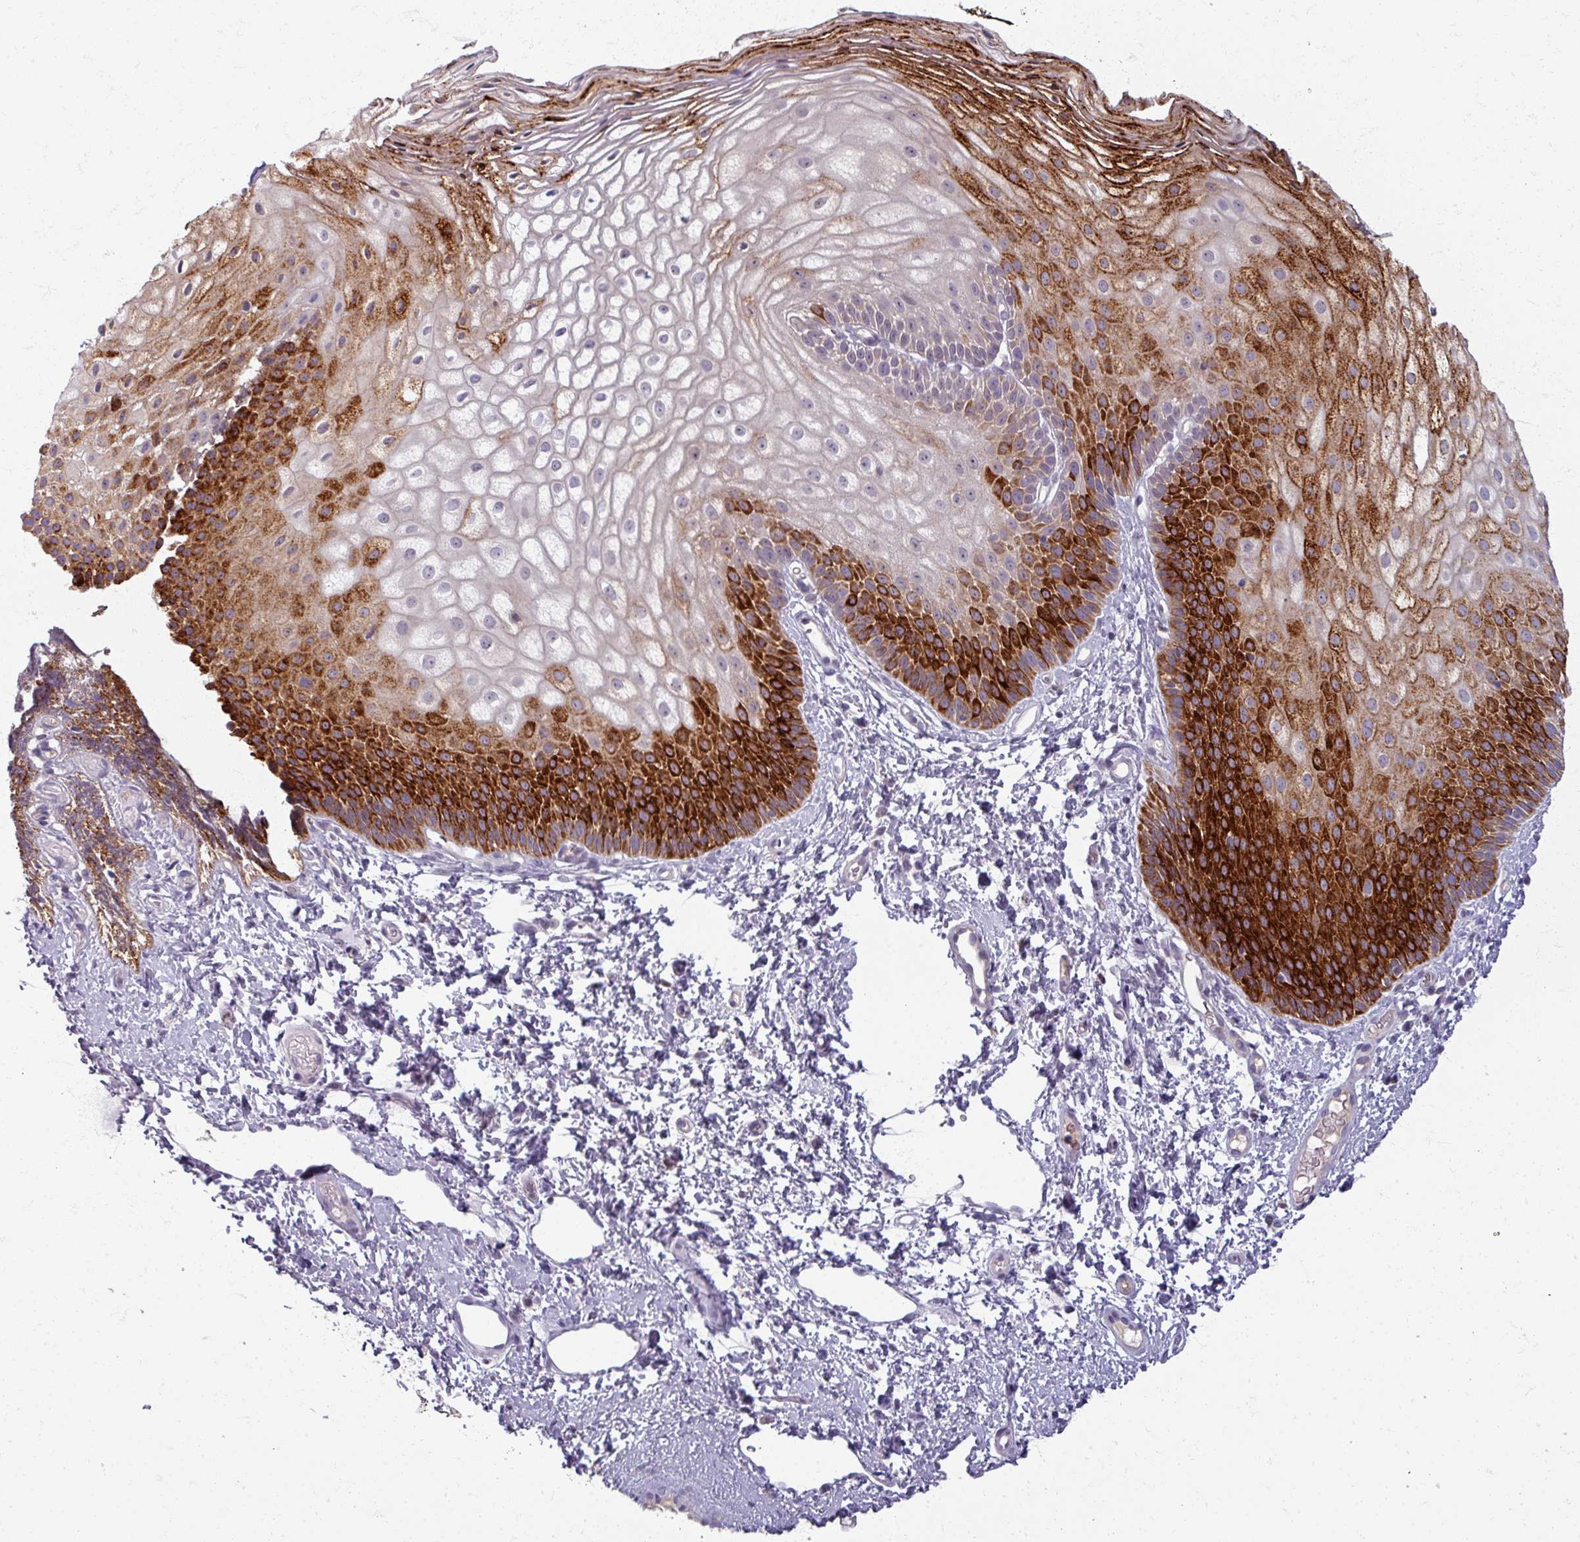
{"staining": {"intensity": "strong", "quantity": "25%-75%", "location": "cytoplasmic/membranous"}, "tissue": "skin", "cell_type": "Epidermal cells", "image_type": "normal", "snomed": [{"axis": "morphology", "description": "Normal tissue, NOS"}, {"axis": "topography", "description": "Anal"}], "caption": "Benign skin reveals strong cytoplasmic/membranous expression in about 25%-75% of epidermal cells (DAB IHC with brightfield microscopy, high magnification)..", "gene": "TTLL7", "patient": {"sex": "female", "age": 40}}